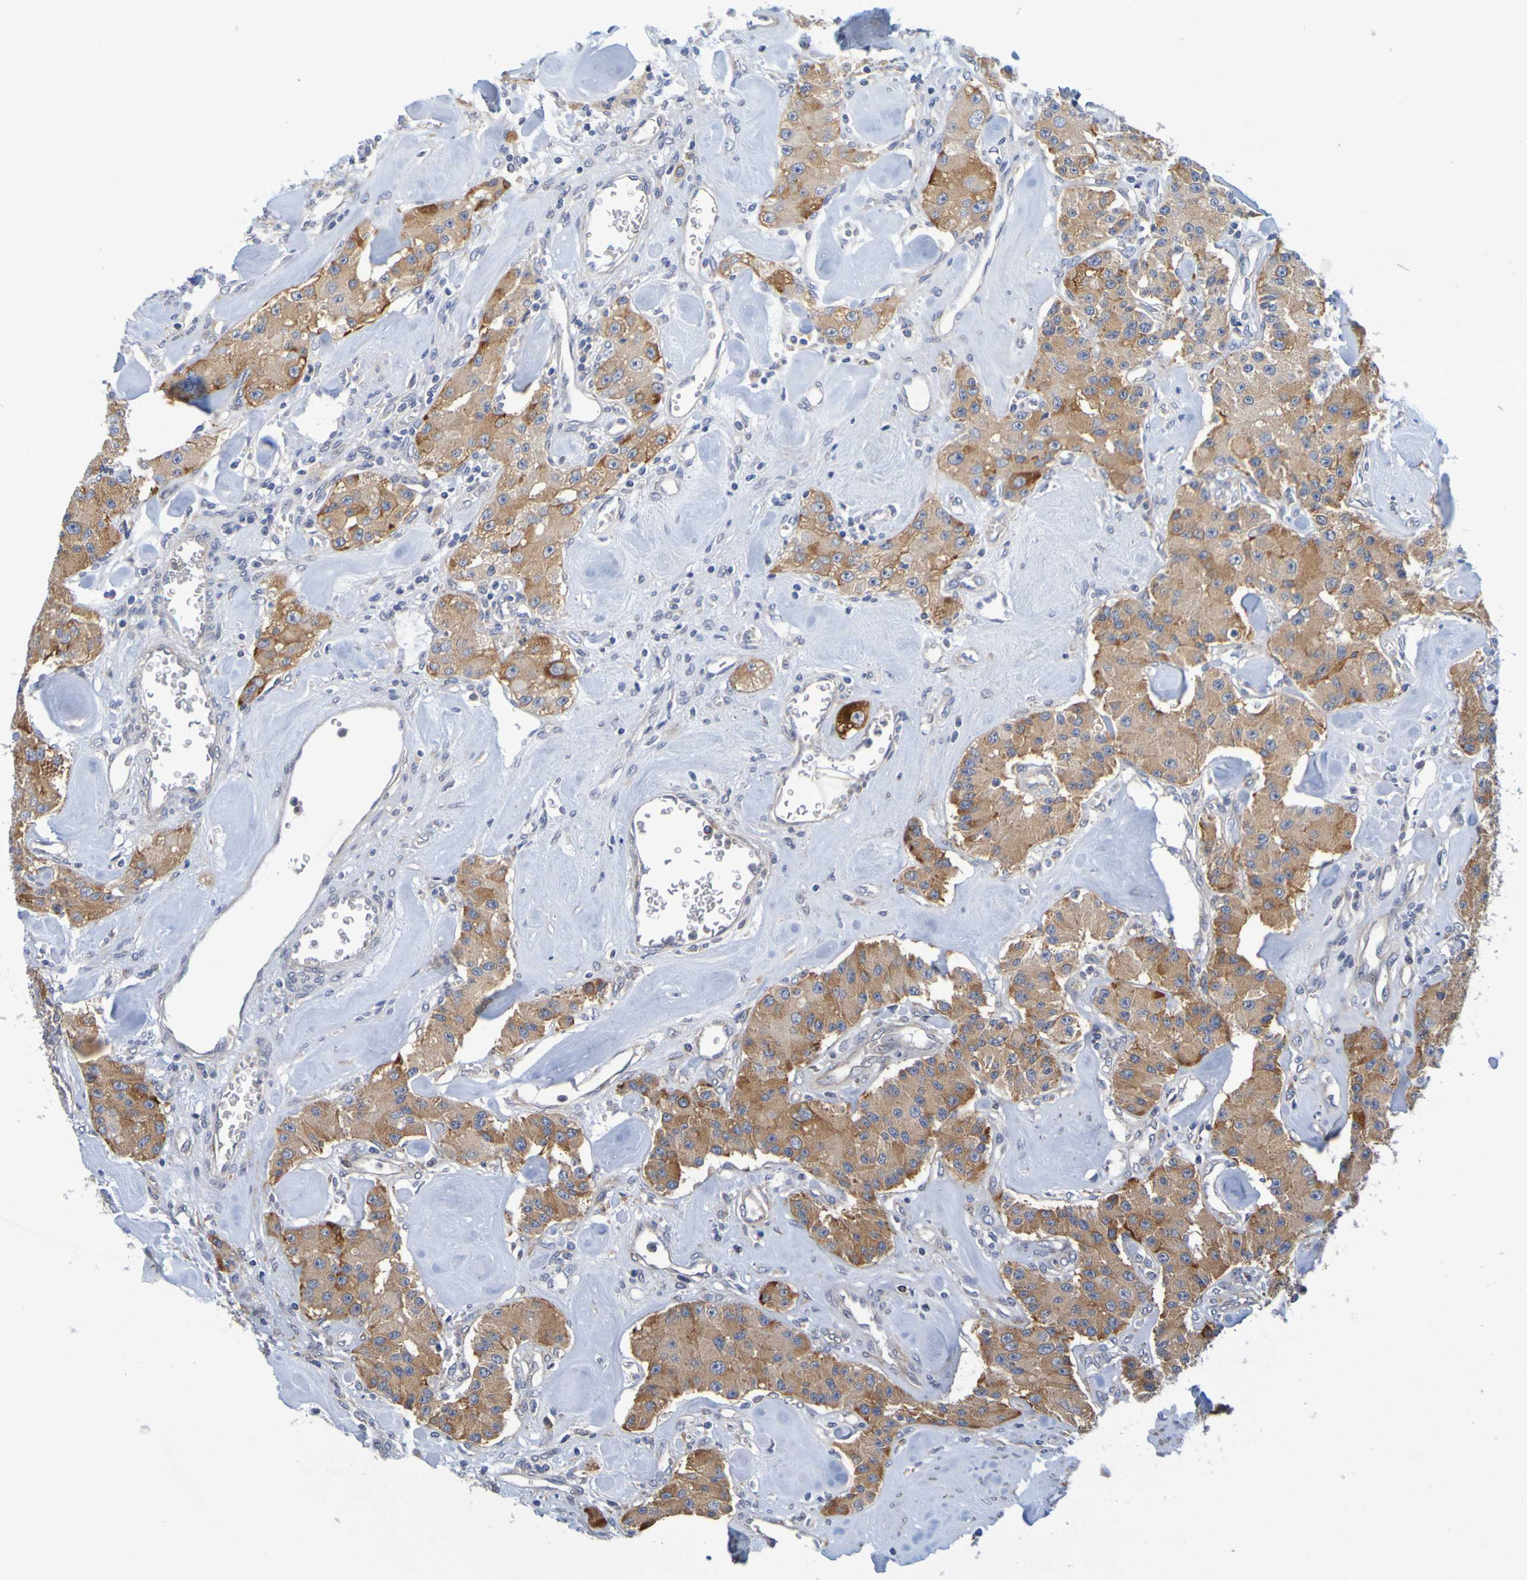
{"staining": {"intensity": "moderate", "quantity": ">75%", "location": "cytoplasmic/membranous"}, "tissue": "carcinoid", "cell_type": "Tumor cells", "image_type": "cancer", "snomed": [{"axis": "morphology", "description": "Carcinoid, malignant, NOS"}, {"axis": "topography", "description": "Pancreas"}], "caption": "A high-resolution image shows immunohistochemistry staining of malignant carcinoid, which demonstrates moderate cytoplasmic/membranous expression in approximately >75% of tumor cells.", "gene": "SIL1", "patient": {"sex": "male", "age": 41}}